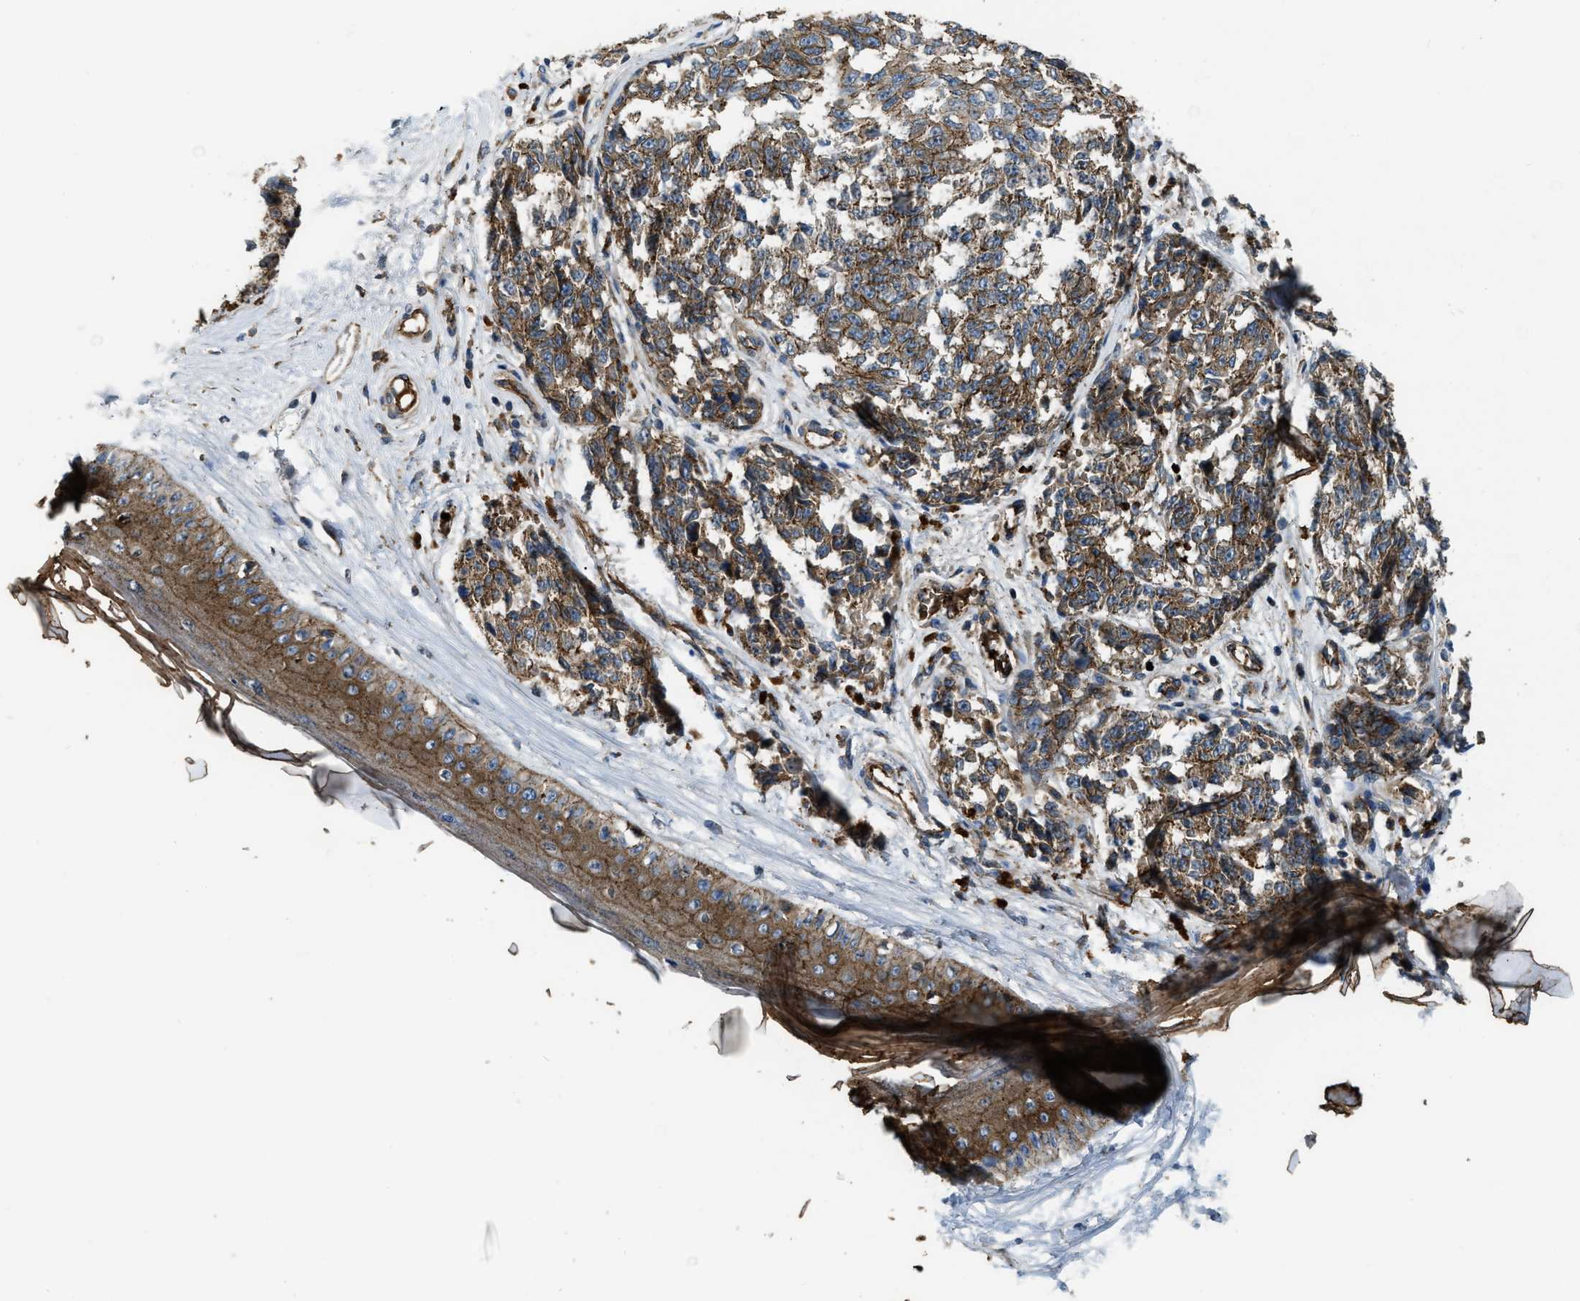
{"staining": {"intensity": "moderate", "quantity": ">75%", "location": "cytoplasmic/membranous"}, "tissue": "melanoma", "cell_type": "Tumor cells", "image_type": "cancer", "snomed": [{"axis": "morphology", "description": "Malignant melanoma, NOS"}, {"axis": "topography", "description": "Skin"}], "caption": "Immunohistochemical staining of malignant melanoma demonstrates moderate cytoplasmic/membranous protein positivity in approximately >75% of tumor cells.", "gene": "ERC1", "patient": {"sex": "female", "age": 64}}